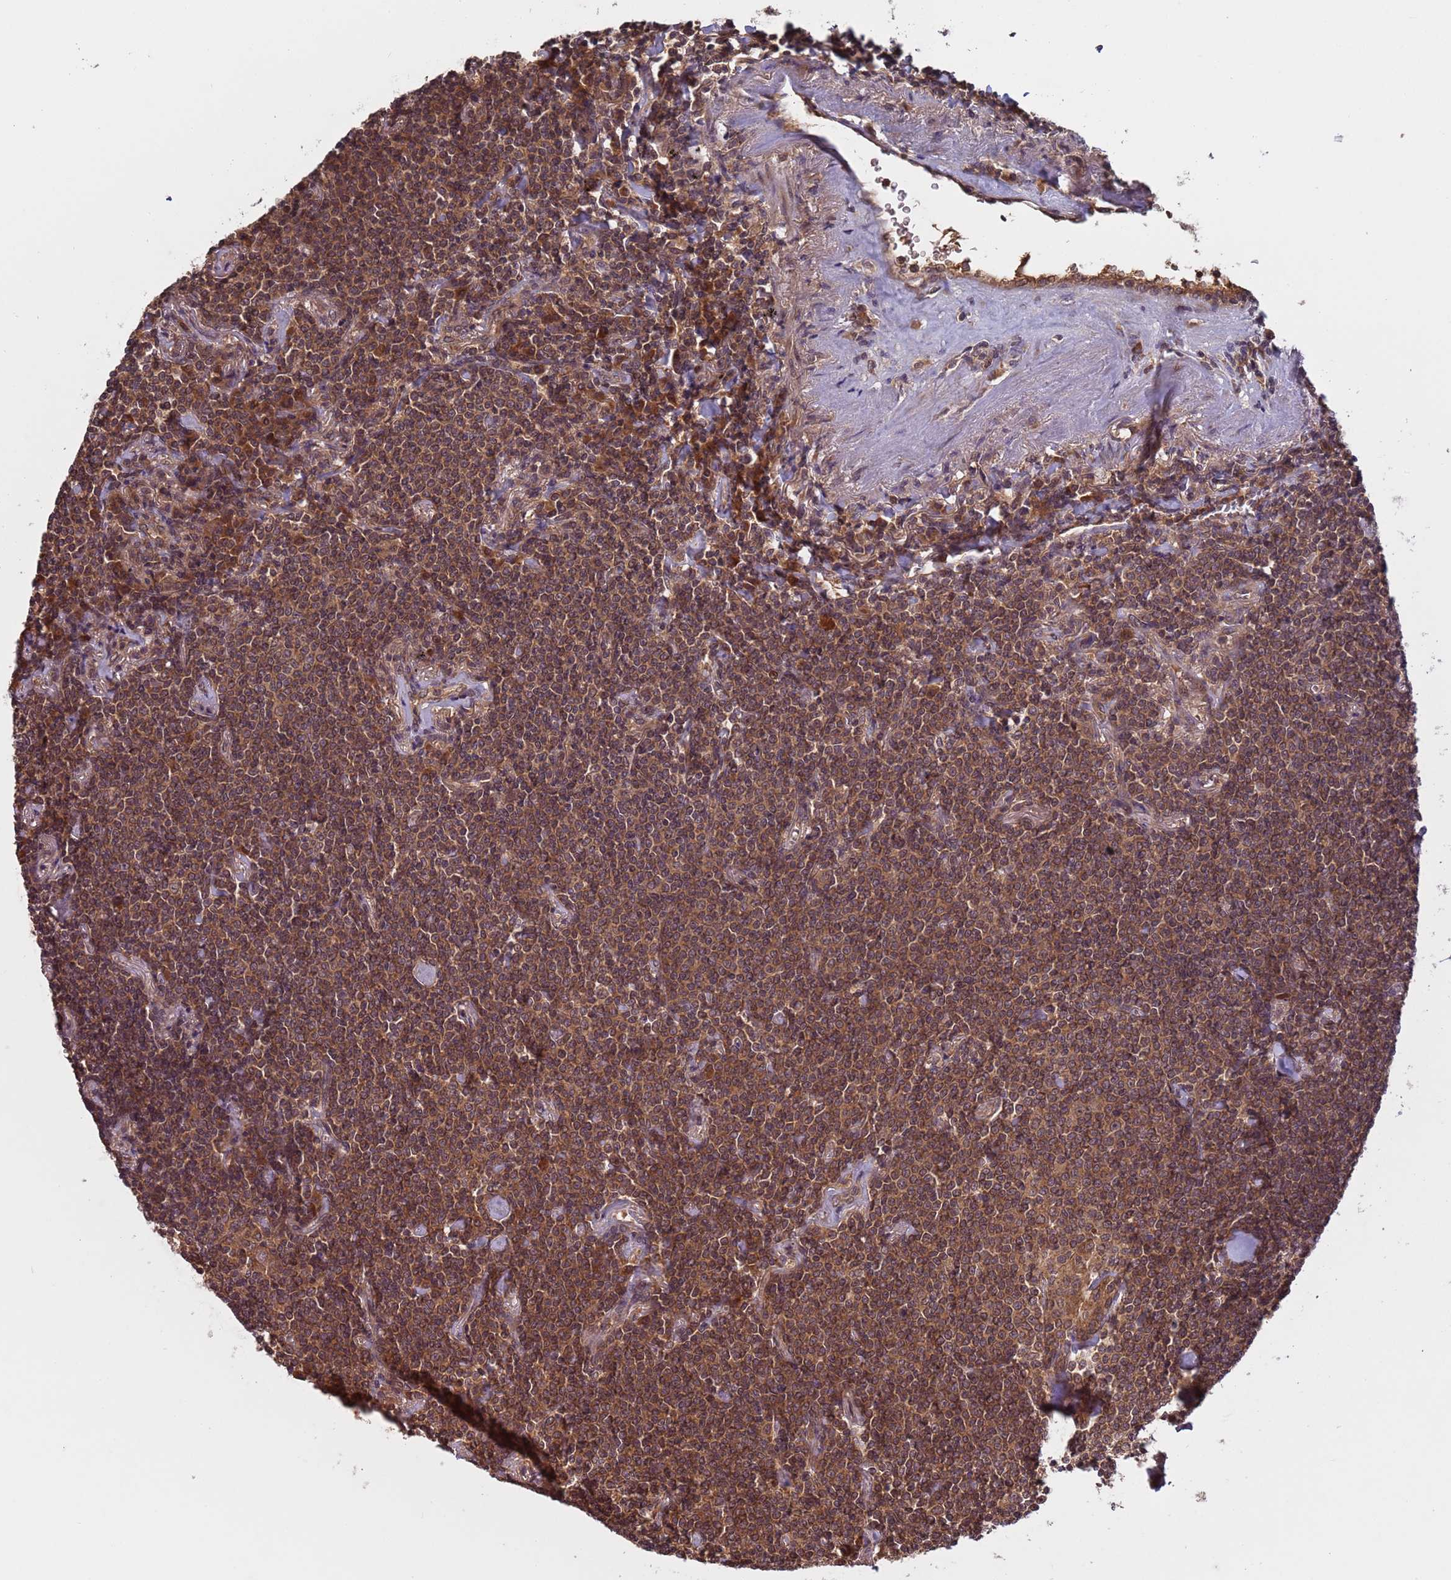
{"staining": {"intensity": "moderate", "quantity": ">75%", "location": "cytoplasmic/membranous"}, "tissue": "lymphoma", "cell_type": "Tumor cells", "image_type": "cancer", "snomed": [{"axis": "morphology", "description": "Malignant lymphoma, non-Hodgkin's type, Low grade"}, {"axis": "topography", "description": "Lung"}], "caption": "A histopathology image of lymphoma stained for a protein demonstrates moderate cytoplasmic/membranous brown staining in tumor cells.", "gene": "ERI1", "patient": {"sex": "female", "age": 71}}